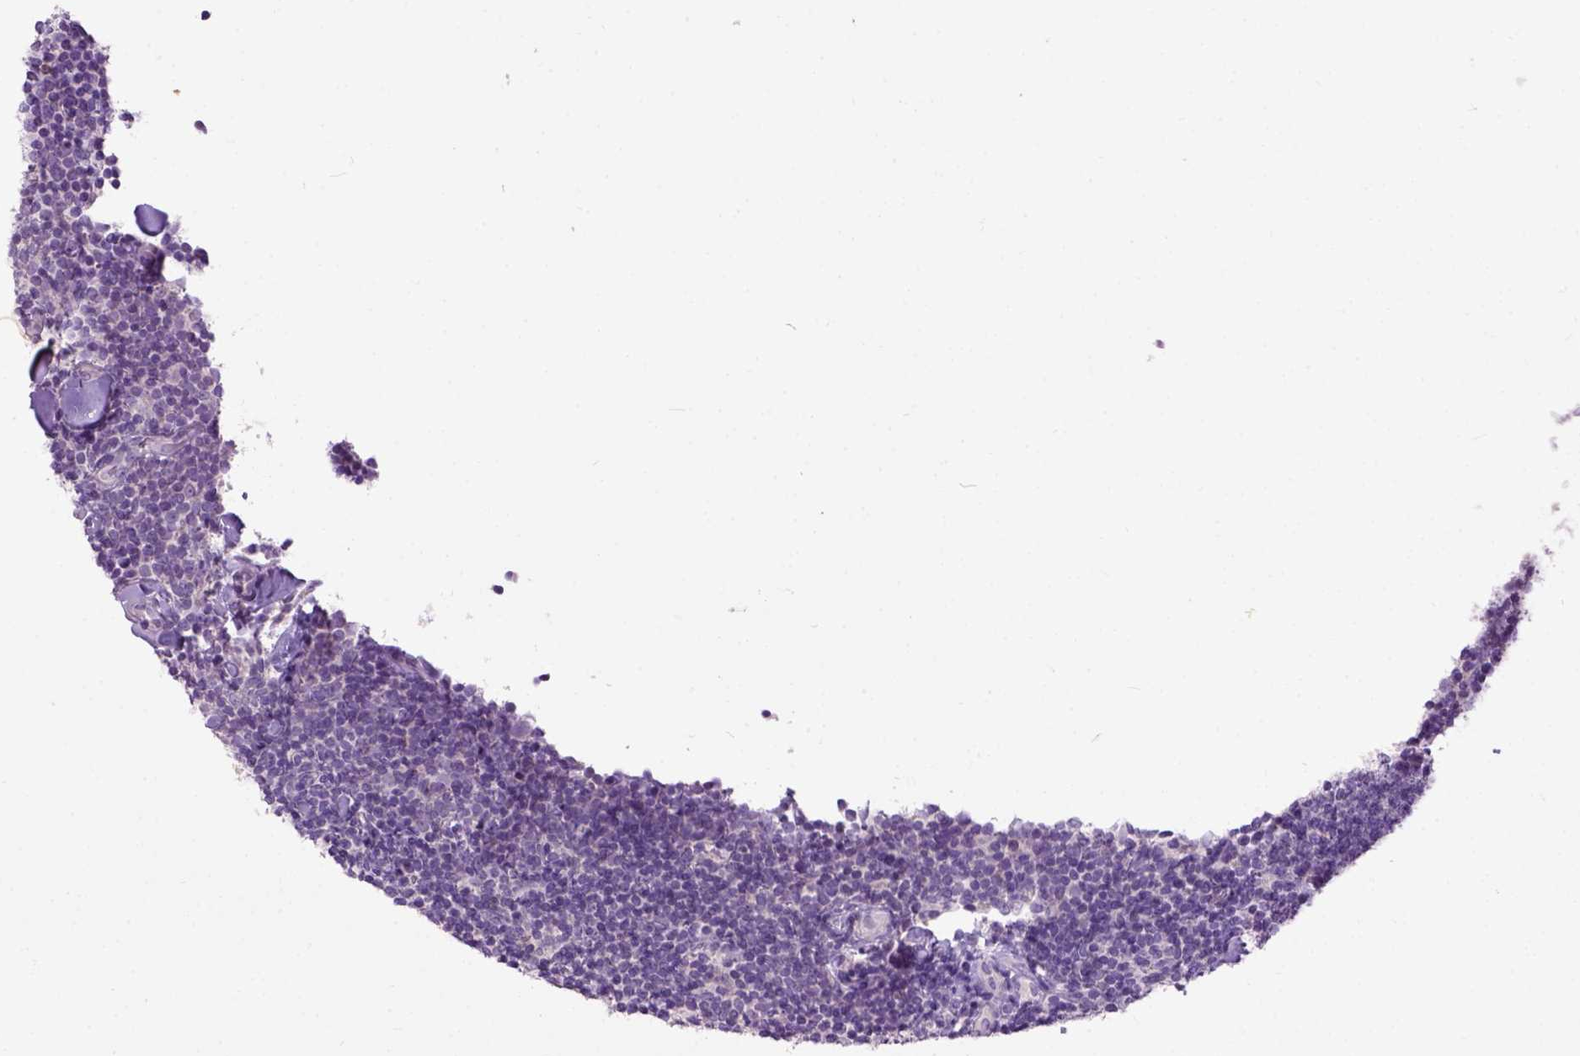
{"staining": {"intensity": "negative", "quantity": "none", "location": "none"}, "tissue": "lymphoma", "cell_type": "Tumor cells", "image_type": "cancer", "snomed": [{"axis": "morphology", "description": "Malignant lymphoma, non-Hodgkin's type, Low grade"}, {"axis": "topography", "description": "Lymph node"}], "caption": "IHC micrograph of neoplastic tissue: human lymphoma stained with DAB (3,3'-diaminobenzidine) reveals no significant protein positivity in tumor cells.", "gene": "MAPT", "patient": {"sex": "female", "age": 56}}